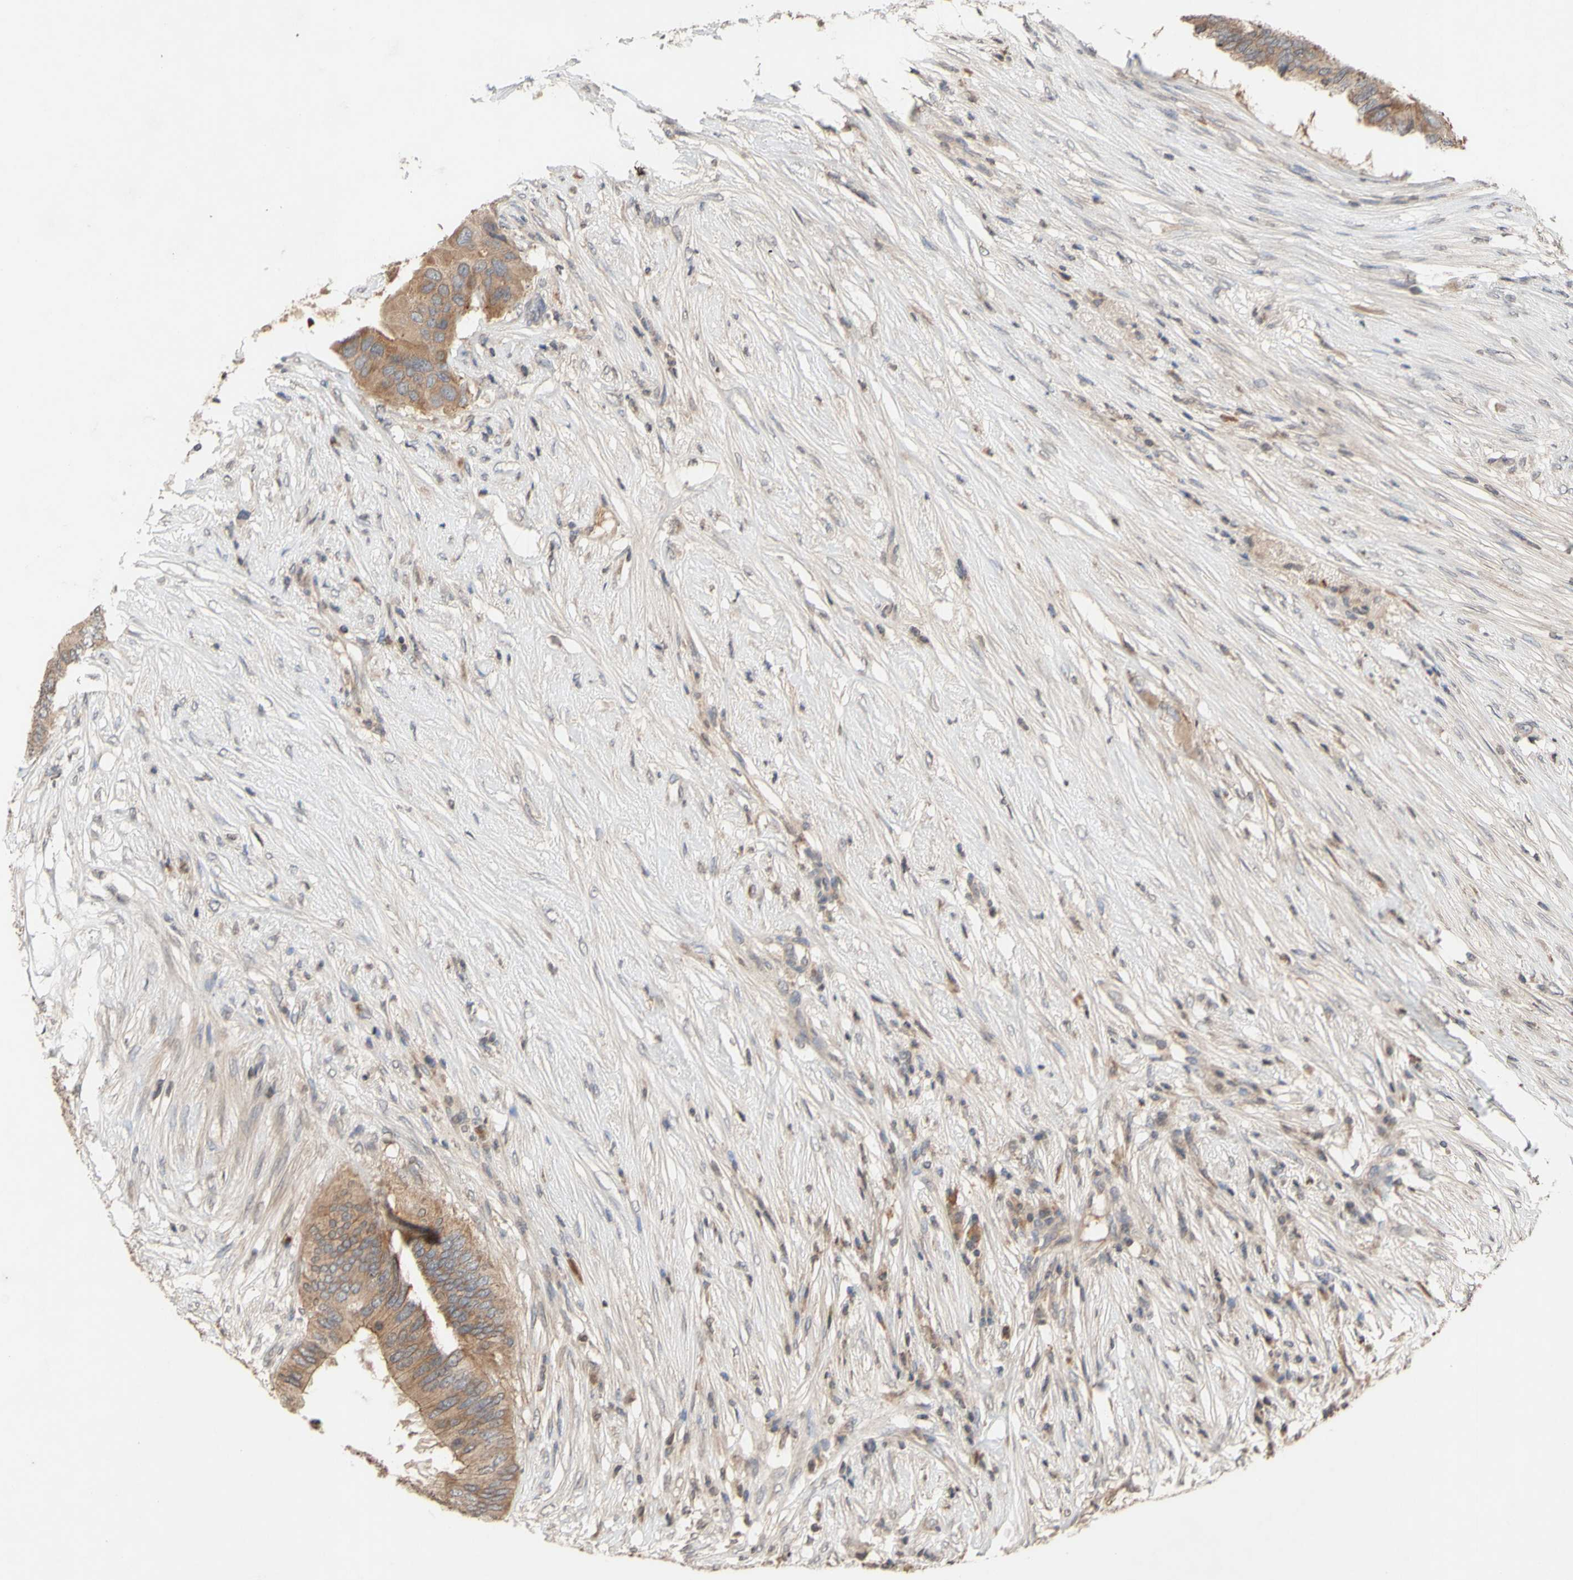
{"staining": {"intensity": "moderate", "quantity": ">75%", "location": "cytoplasmic/membranous"}, "tissue": "colorectal cancer", "cell_type": "Tumor cells", "image_type": "cancer", "snomed": [{"axis": "morphology", "description": "Adenocarcinoma, NOS"}, {"axis": "topography", "description": "Colon"}], "caption": "A brown stain highlights moderate cytoplasmic/membranous staining of a protein in colorectal adenocarcinoma tumor cells.", "gene": "NECTIN3", "patient": {"sex": "male", "age": 71}}